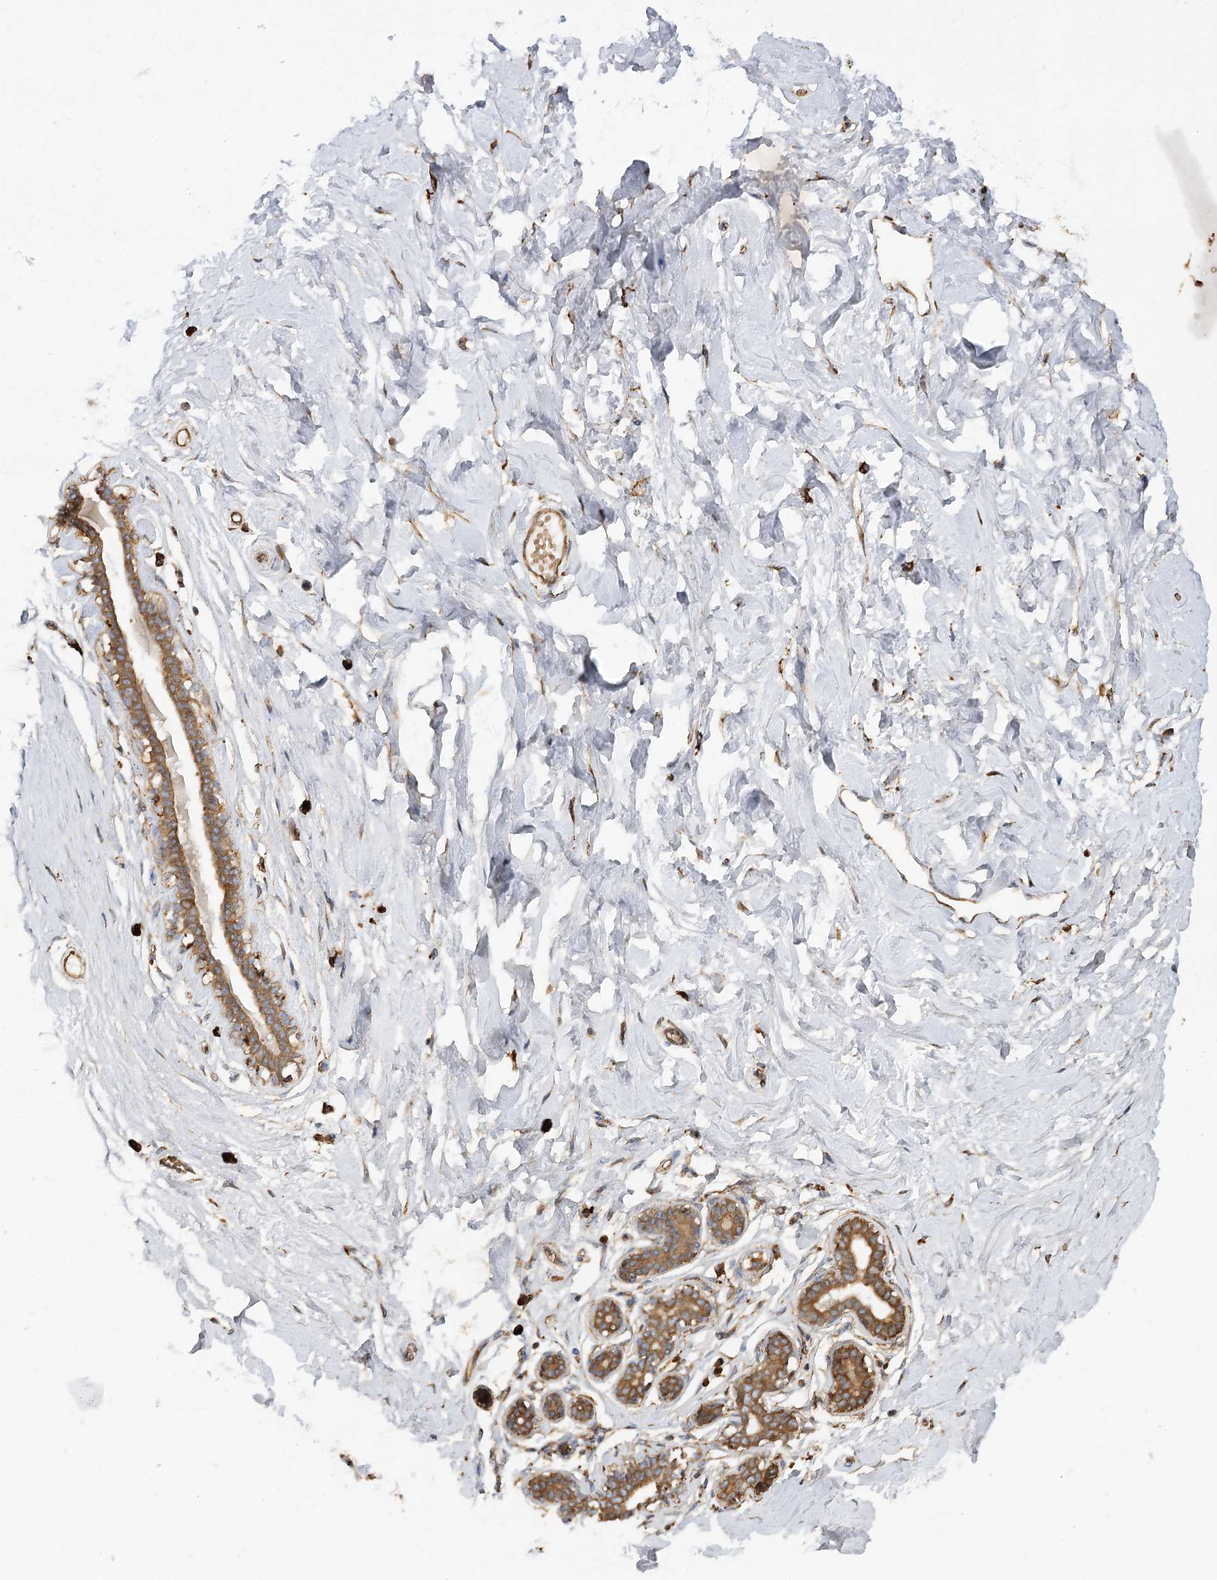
{"staining": {"intensity": "moderate", "quantity": "<25%", "location": "cytoplasmic/membranous"}, "tissue": "breast", "cell_type": "Adipocytes", "image_type": "normal", "snomed": [{"axis": "morphology", "description": "Normal tissue, NOS"}, {"axis": "morphology", "description": "Adenoma, NOS"}, {"axis": "topography", "description": "Breast"}], "caption": "The photomicrograph displays staining of unremarkable breast, revealing moderate cytoplasmic/membranous protein staining (brown color) within adipocytes. (Brightfield microscopy of DAB IHC at high magnification).", "gene": "ACAP2", "patient": {"sex": "female", "age": 23}}